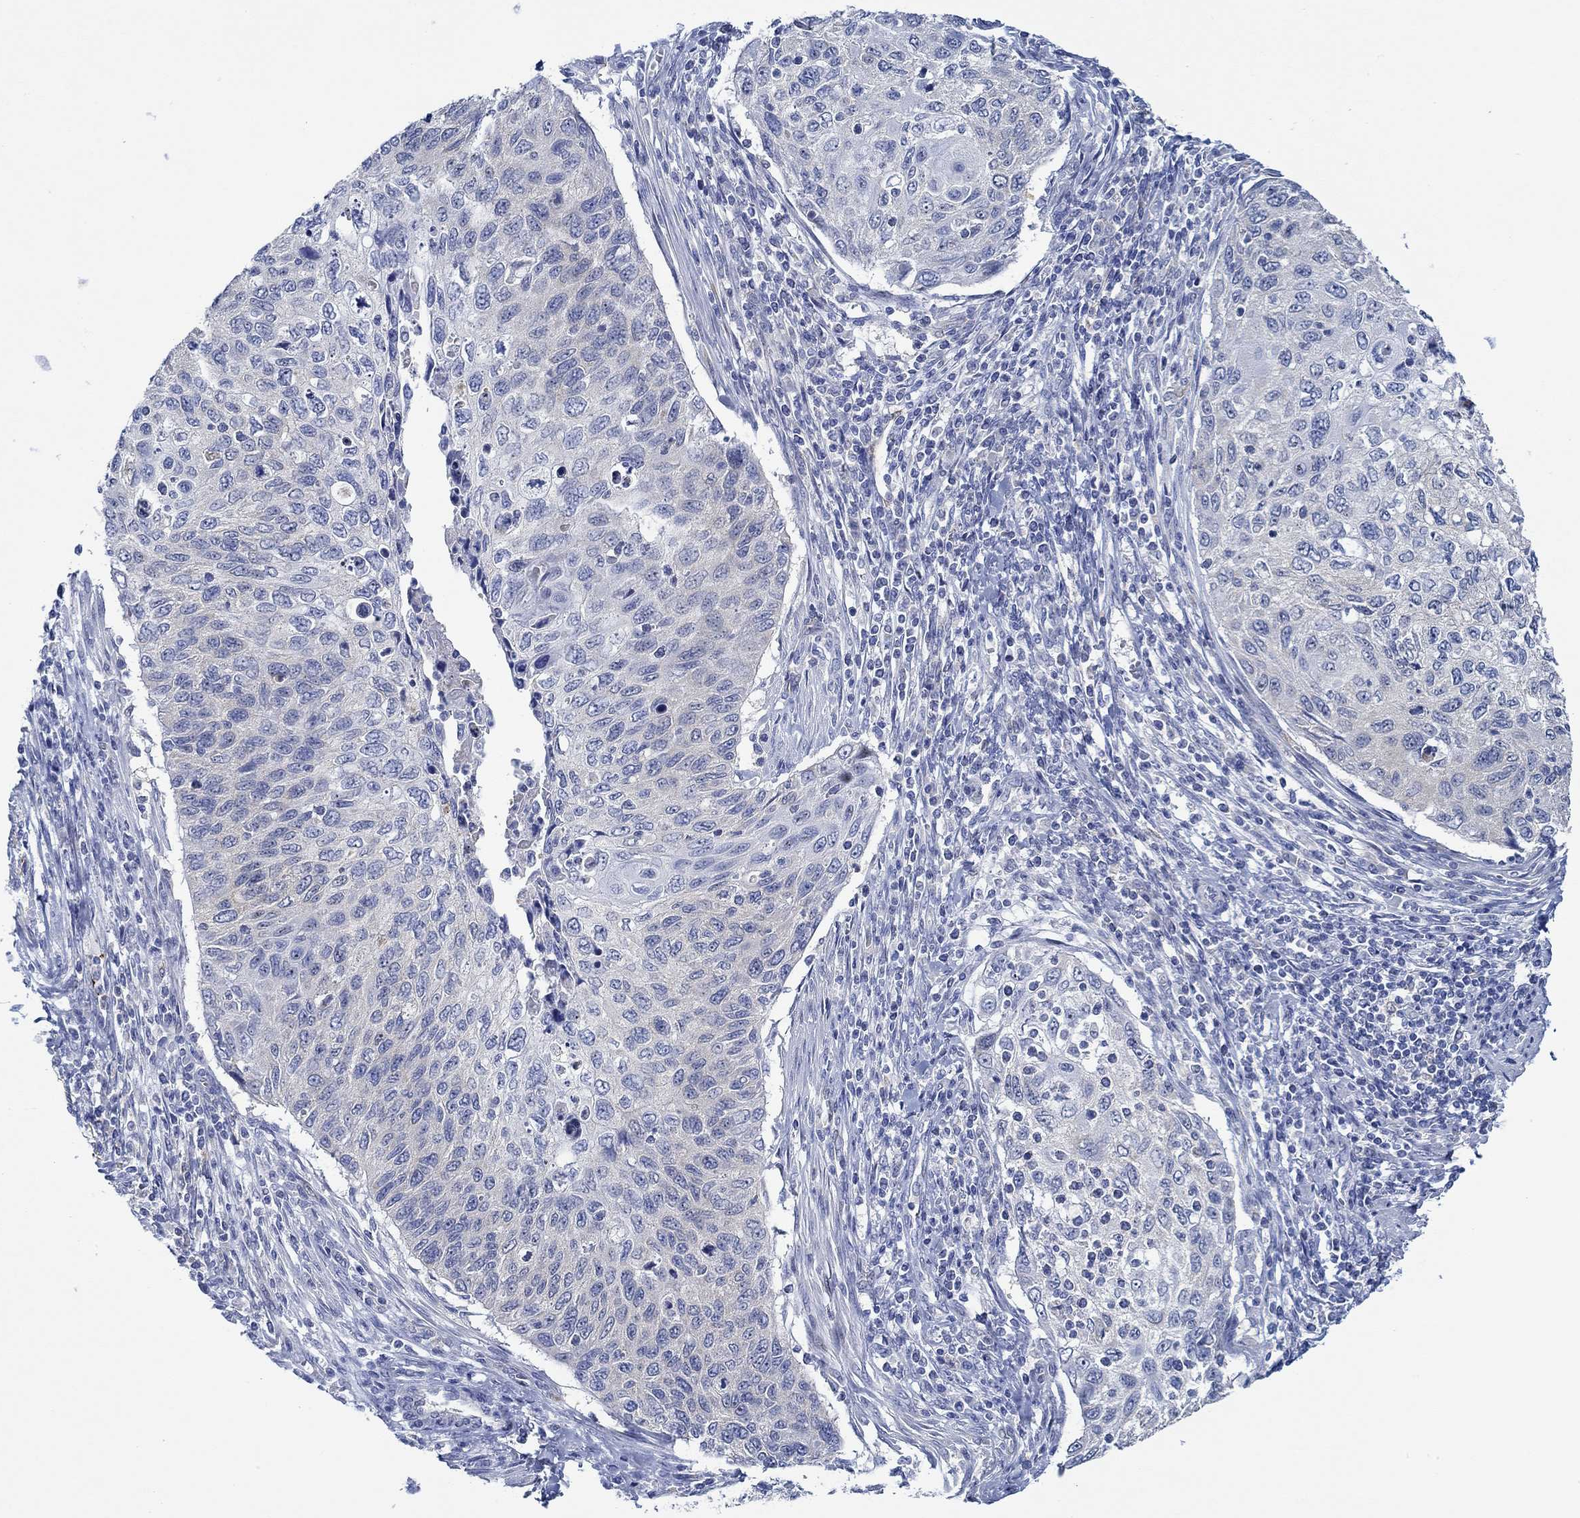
{"staining": {"intensity": "negative", "quantity": "none", "location": "none"}, "tissue": "cervical cancer", "cell_type": "Tumor cells", "image_type": "cancer", "snomed": [{"axis": "morphology", "description": "Squamous cell carcinoma, NOS"}, {"axis": "topography", "description": "Cervix"}], "caption": "The photomicrograph shows no significant expression in tumor cells of cervical cancer. (IHC, brightfield microscopy, high magnification).", "gene": "SLC27A3", "patient": {"sex": "female", "age": 70}}